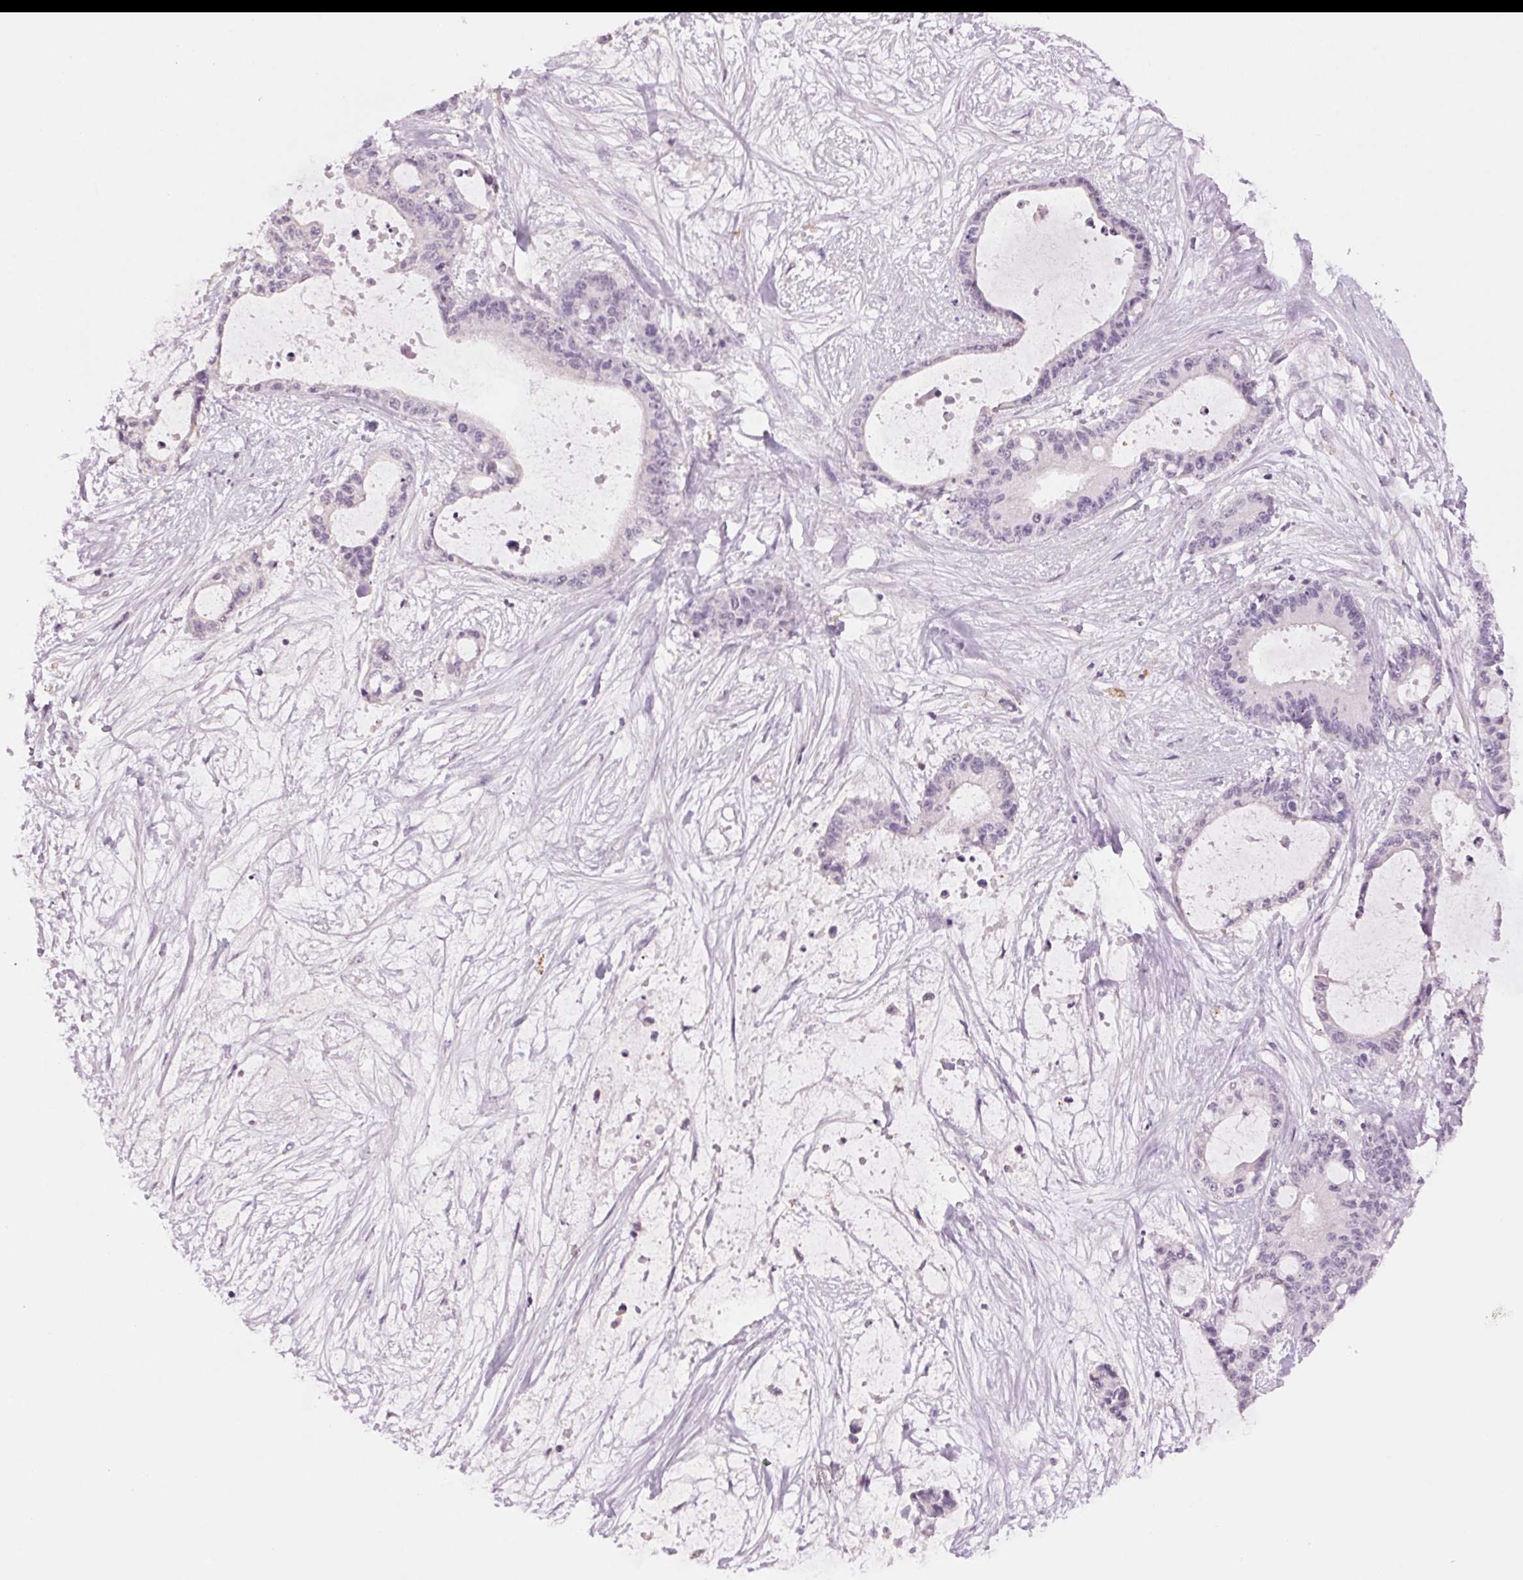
{"staining": {"intensity": "negative", "quantity": "none", "location": "none"}, "tissue": "liver cancer", "cell_type": "Tumor cells", "image_type": "cancer", "snomed": [{"axis": "morphology", "description": "Normal tissue, NOS"}, {"axis": "morphology", "description": "Cholangiocarcinoma"}, {"axis": "topography", "description": "Liver"}, {"axis": "topography", "description": "Peripheral nerve tissue"}], "caption": "Protein analysis of liver cancer shows no significant expression in tumor cells. (DAB immunohistochemistry with hematoxylin counter stain).", "gene": "MPO", "patient": {"sex": "female", "age": 73}}